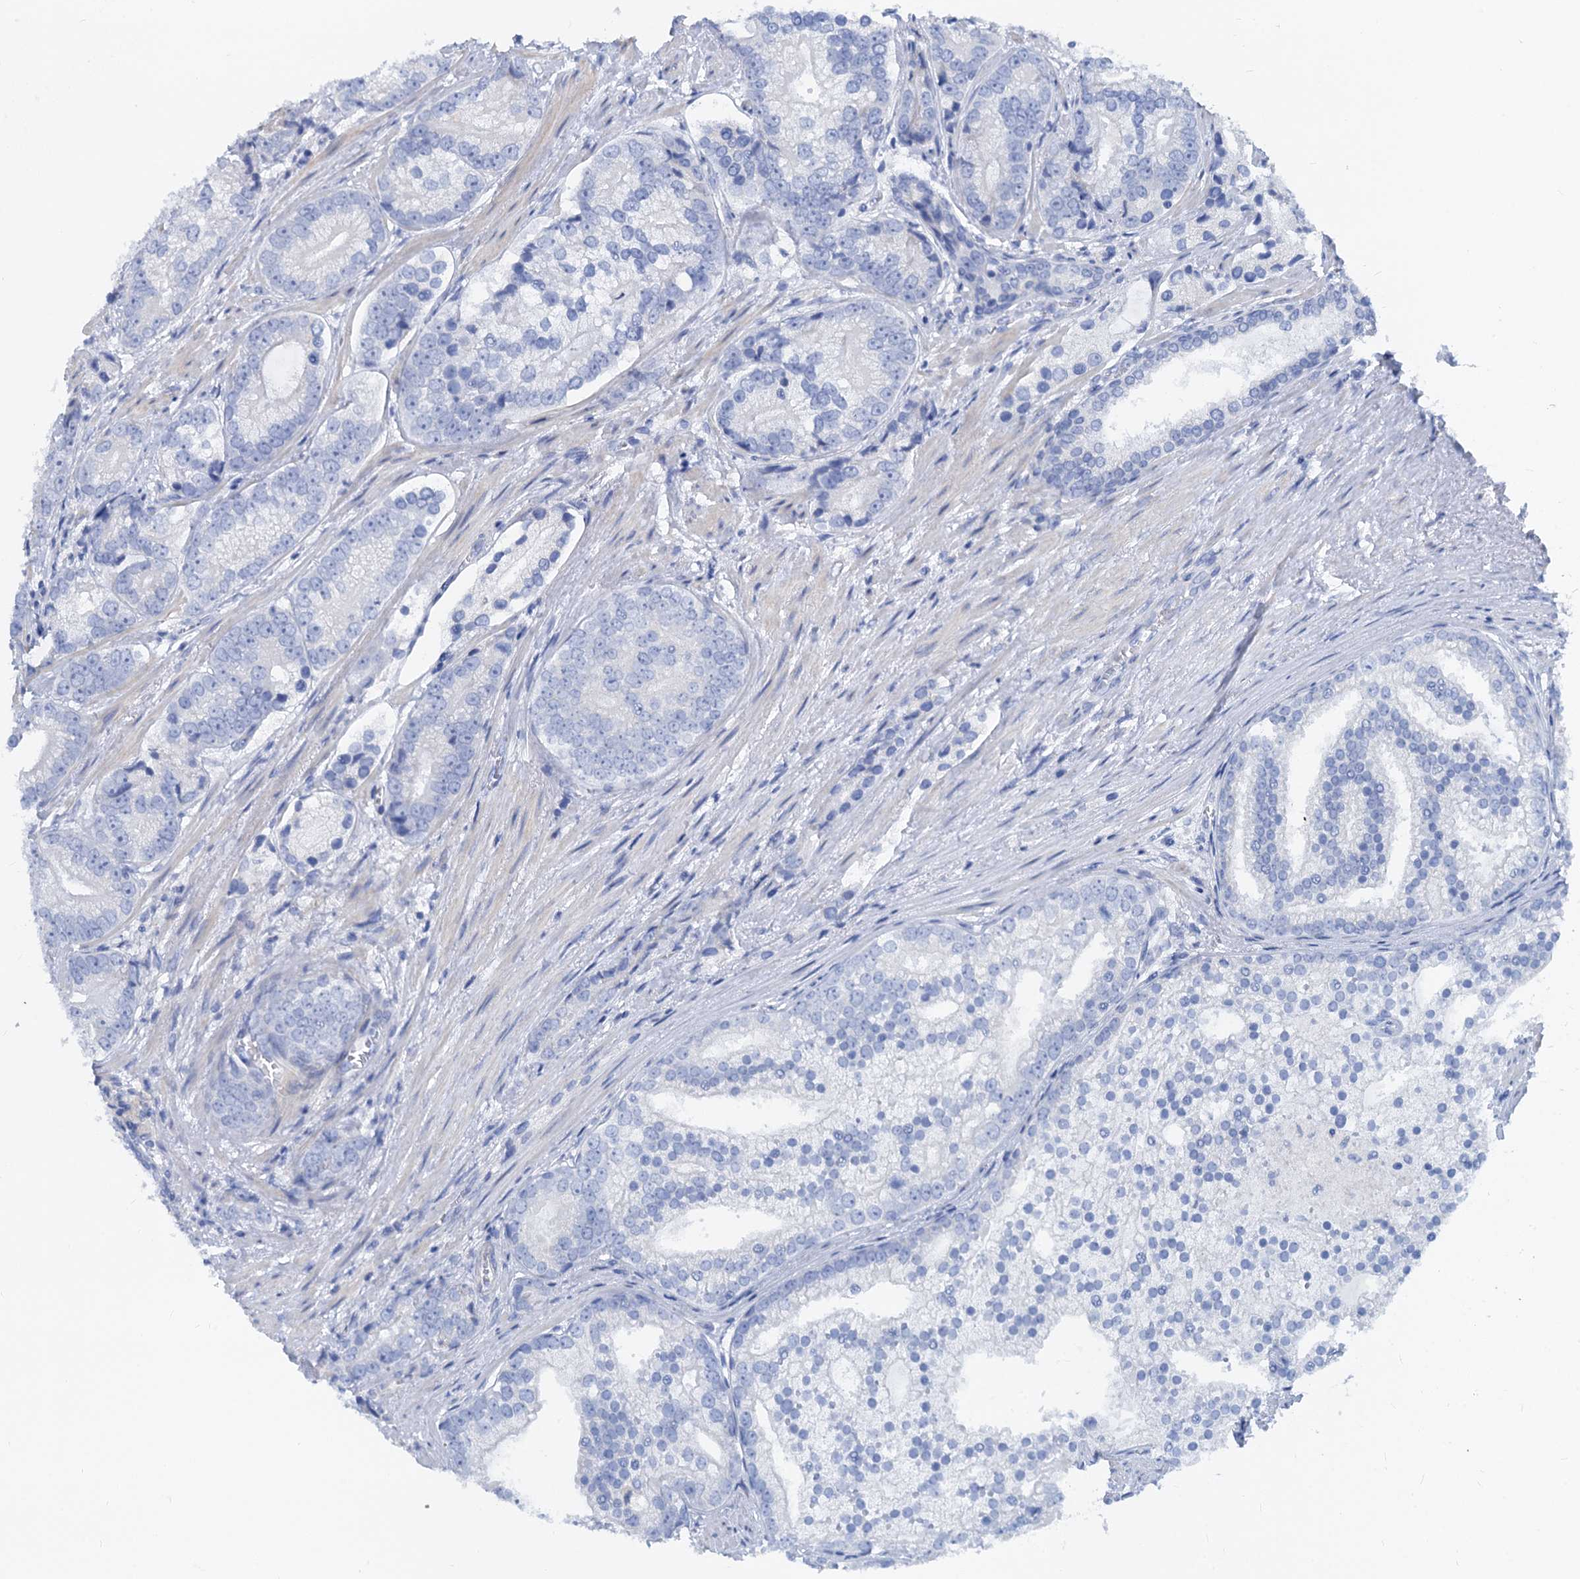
{"staining": {"intensity": "negative", "quantity": "none", "location": "none"}, "tissue": "prostate cancer", "cell_type": "Tumor cells", "image_type": "cancer", "snomed": [{"axis": "morphology", "description": "Adenocarcinoma, High grade"}, {"axis": "topography", "description": "Prostate"}], "caption": "High power microscopy histopathology image of an immunohistochemistry (IHC) micrograph of prostate high-grade adenocarcinoma, revealing no significant expression in tumor cells.", "gene": "RBP3", "patient": {"sex": "male", "age": 75}}